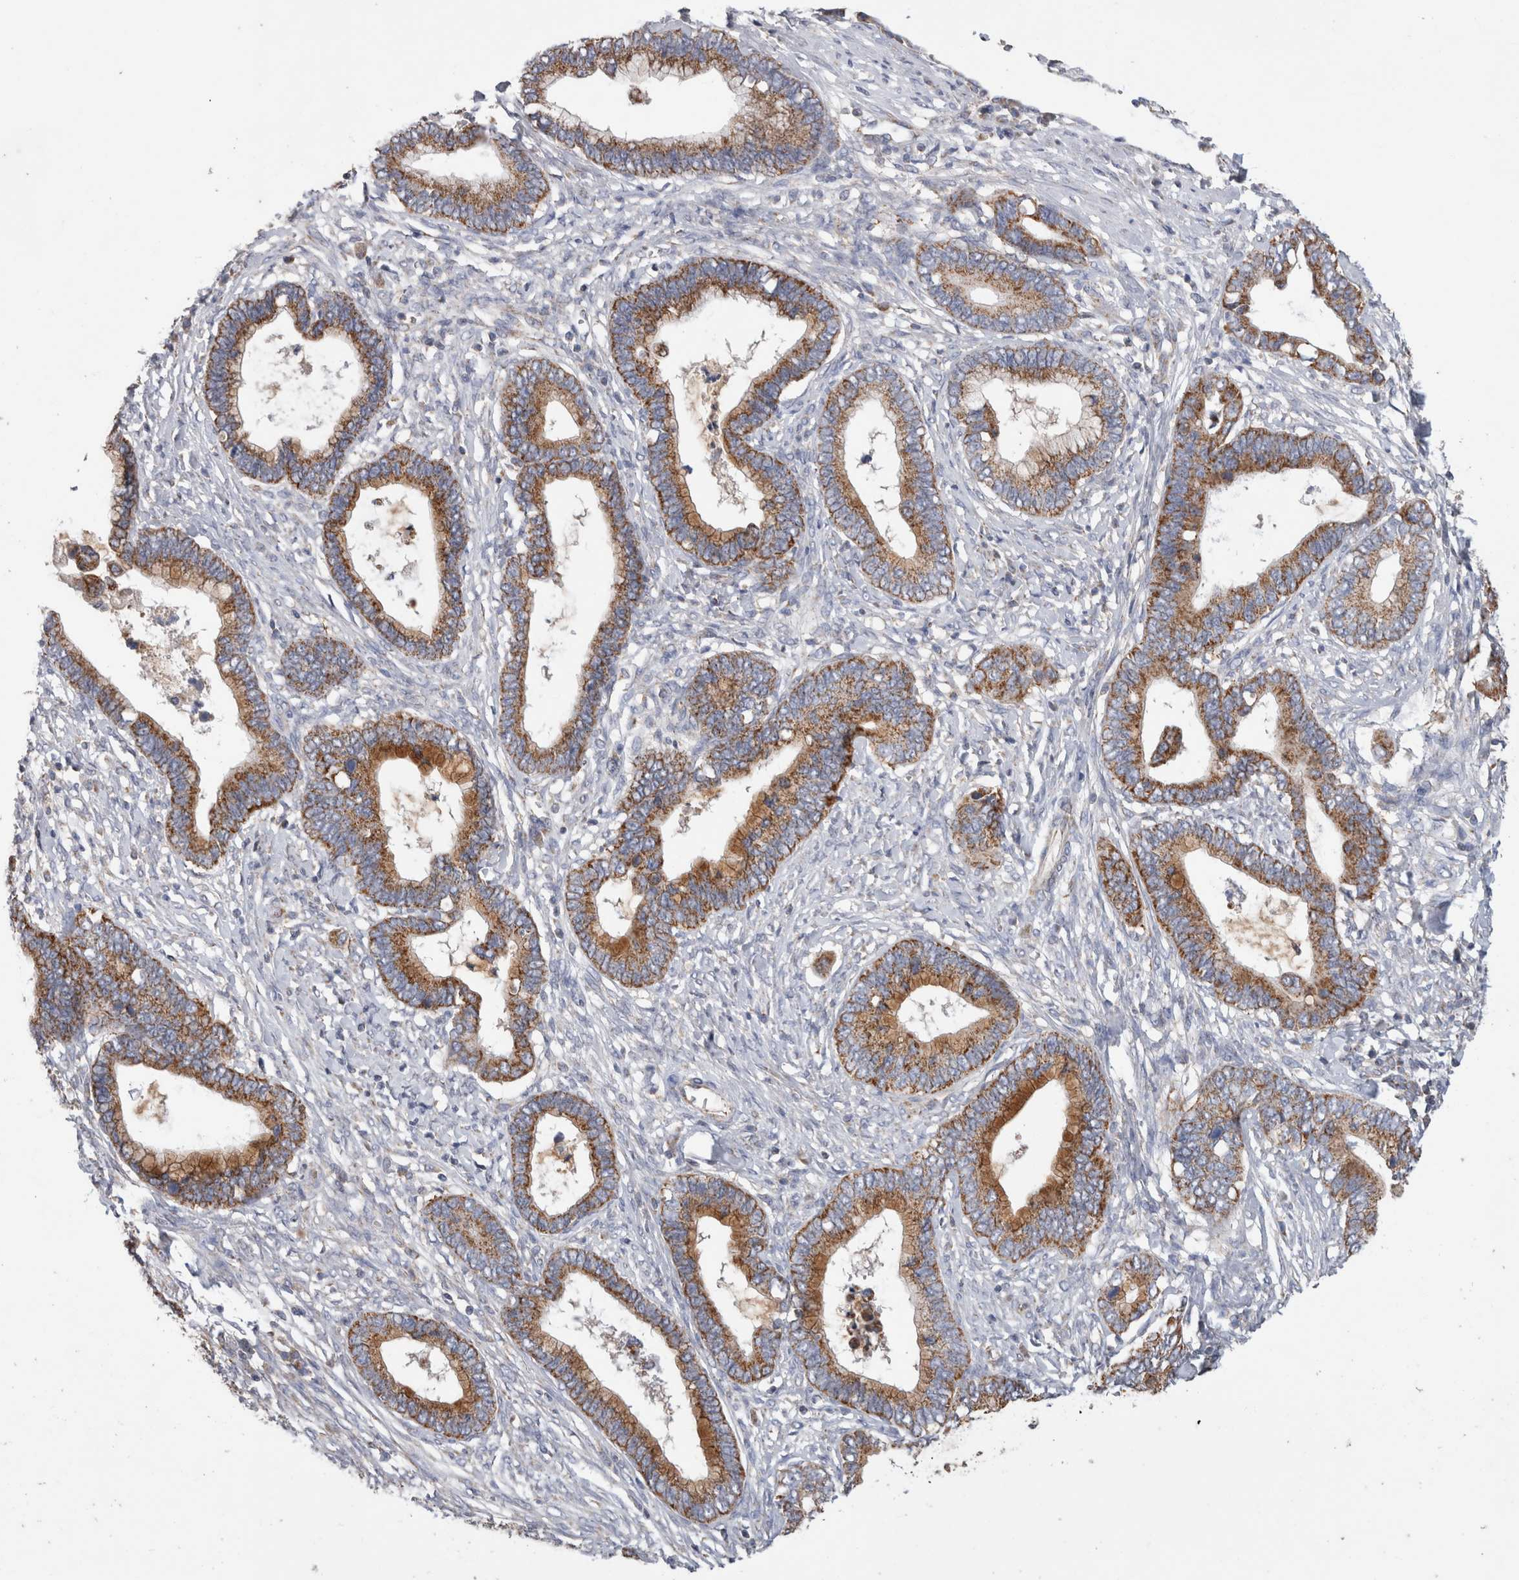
{"staining": {"intensity": "strong", "quantity": ">75%", "location": "cytoplasmic/membranous"}, "tissue": "cervical cancer", "cell_type": "Tumor cells", "image_type": "cancer", "snomed": [{"axis": "morphology", "description": "Adenocarcinoma, NOS"}, {"axis": "topography", "description": "Cervix"}], "caption": "Tumor cells demonstrate high levels of strong cytoplasmic/membranous positivity in approximately >75% of cells in cervical cancer.", "gene": "IARS2", "patient": {"sex": "female", "age": 44}}